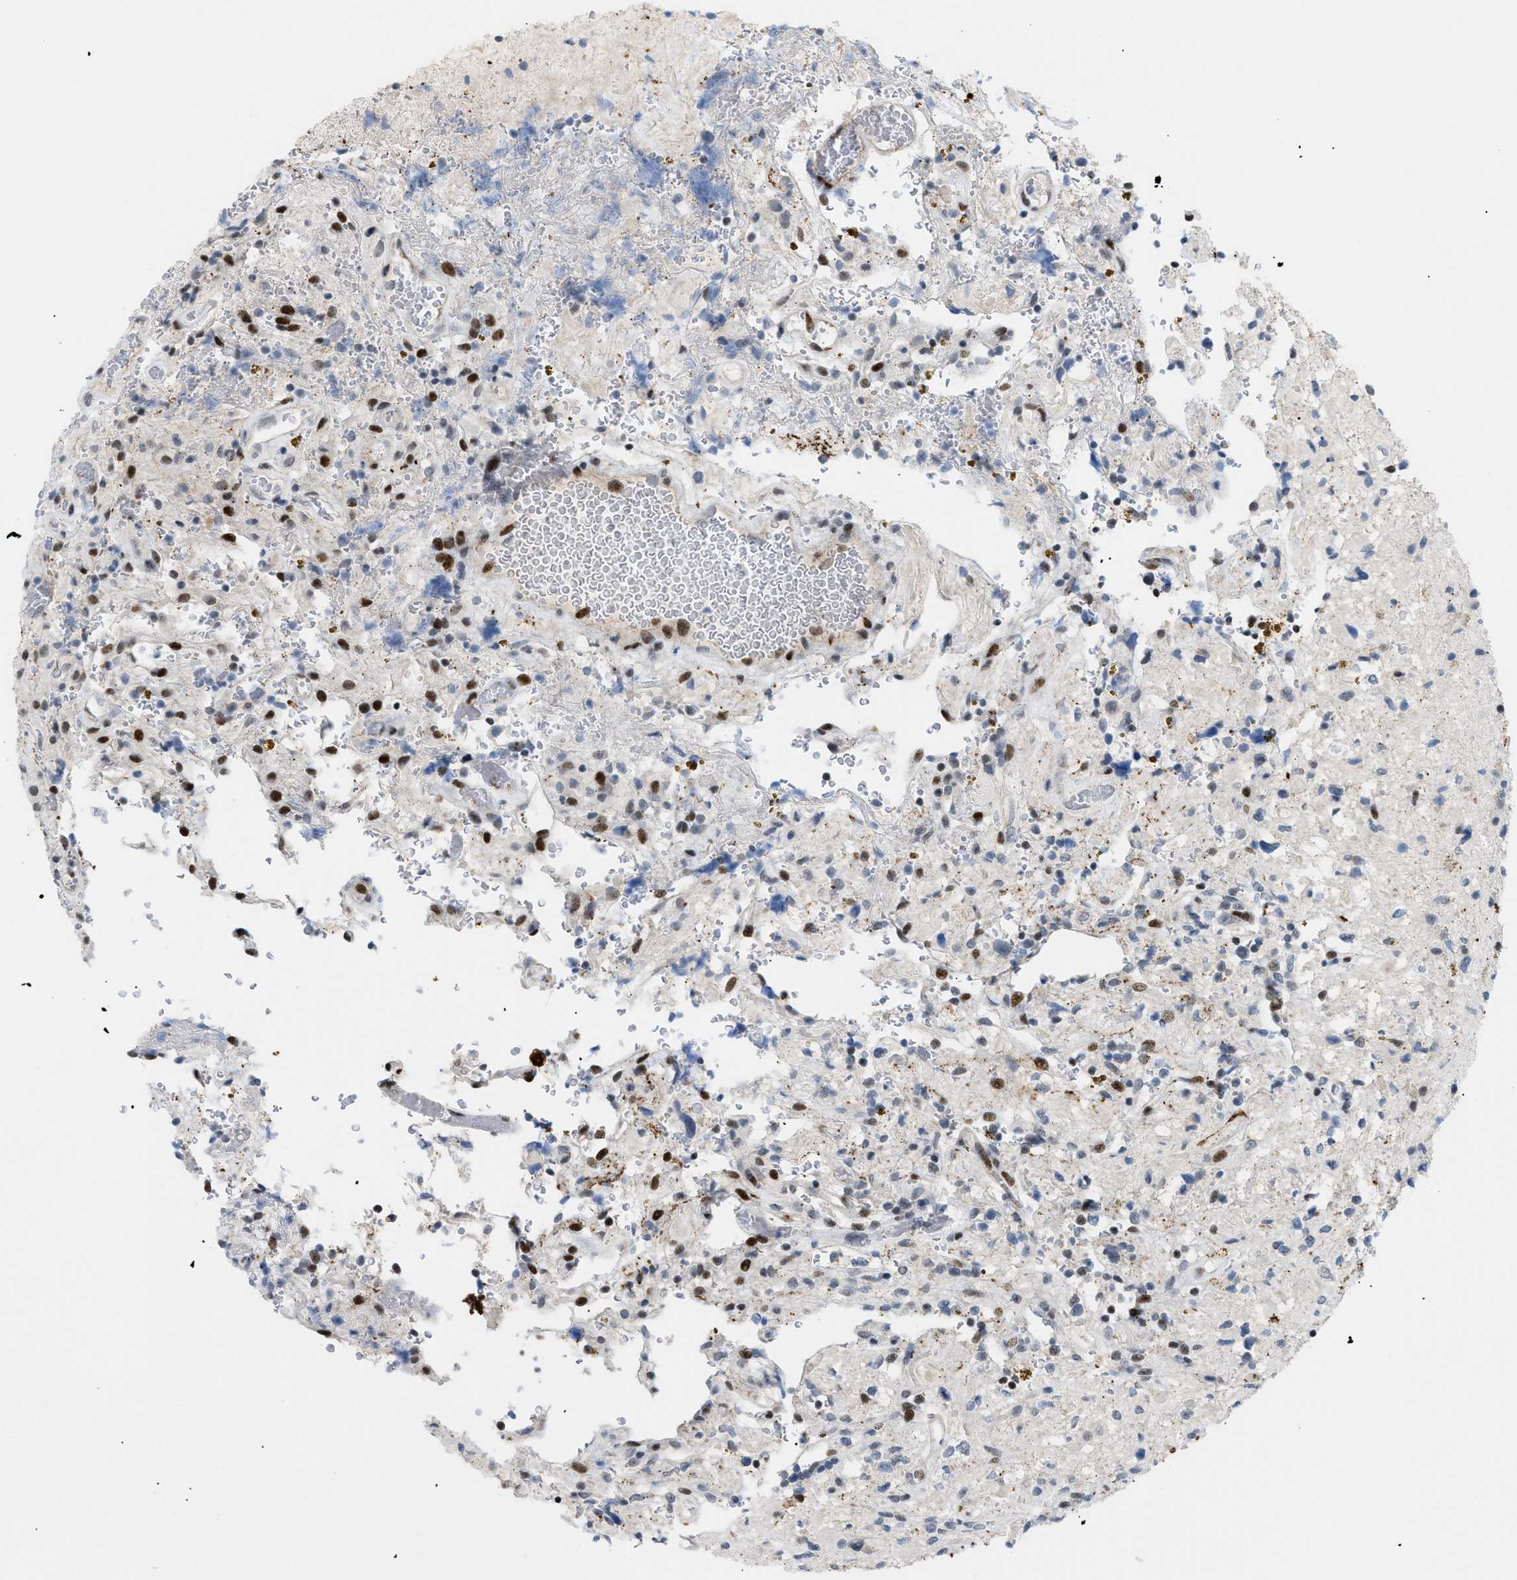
{"staining": {"intensity": "strong", "quantity": "<25%", "location": "nuclear"}, "tissue": "glioma", "cell_type": "Tumor cells", "image_type": "cancer", "snomed": [{"axis": "morphology", "description": "Glioma, malignant, High grade"}, {"axis": "topography", "description": "Brain"}], "caption": "Human glioma stained with a brown dye reveals strong nuclear positive staining in approximately <25% of tumor cells.", "gene": "MED1", "patient": {"sex": "male", "age": 33}}